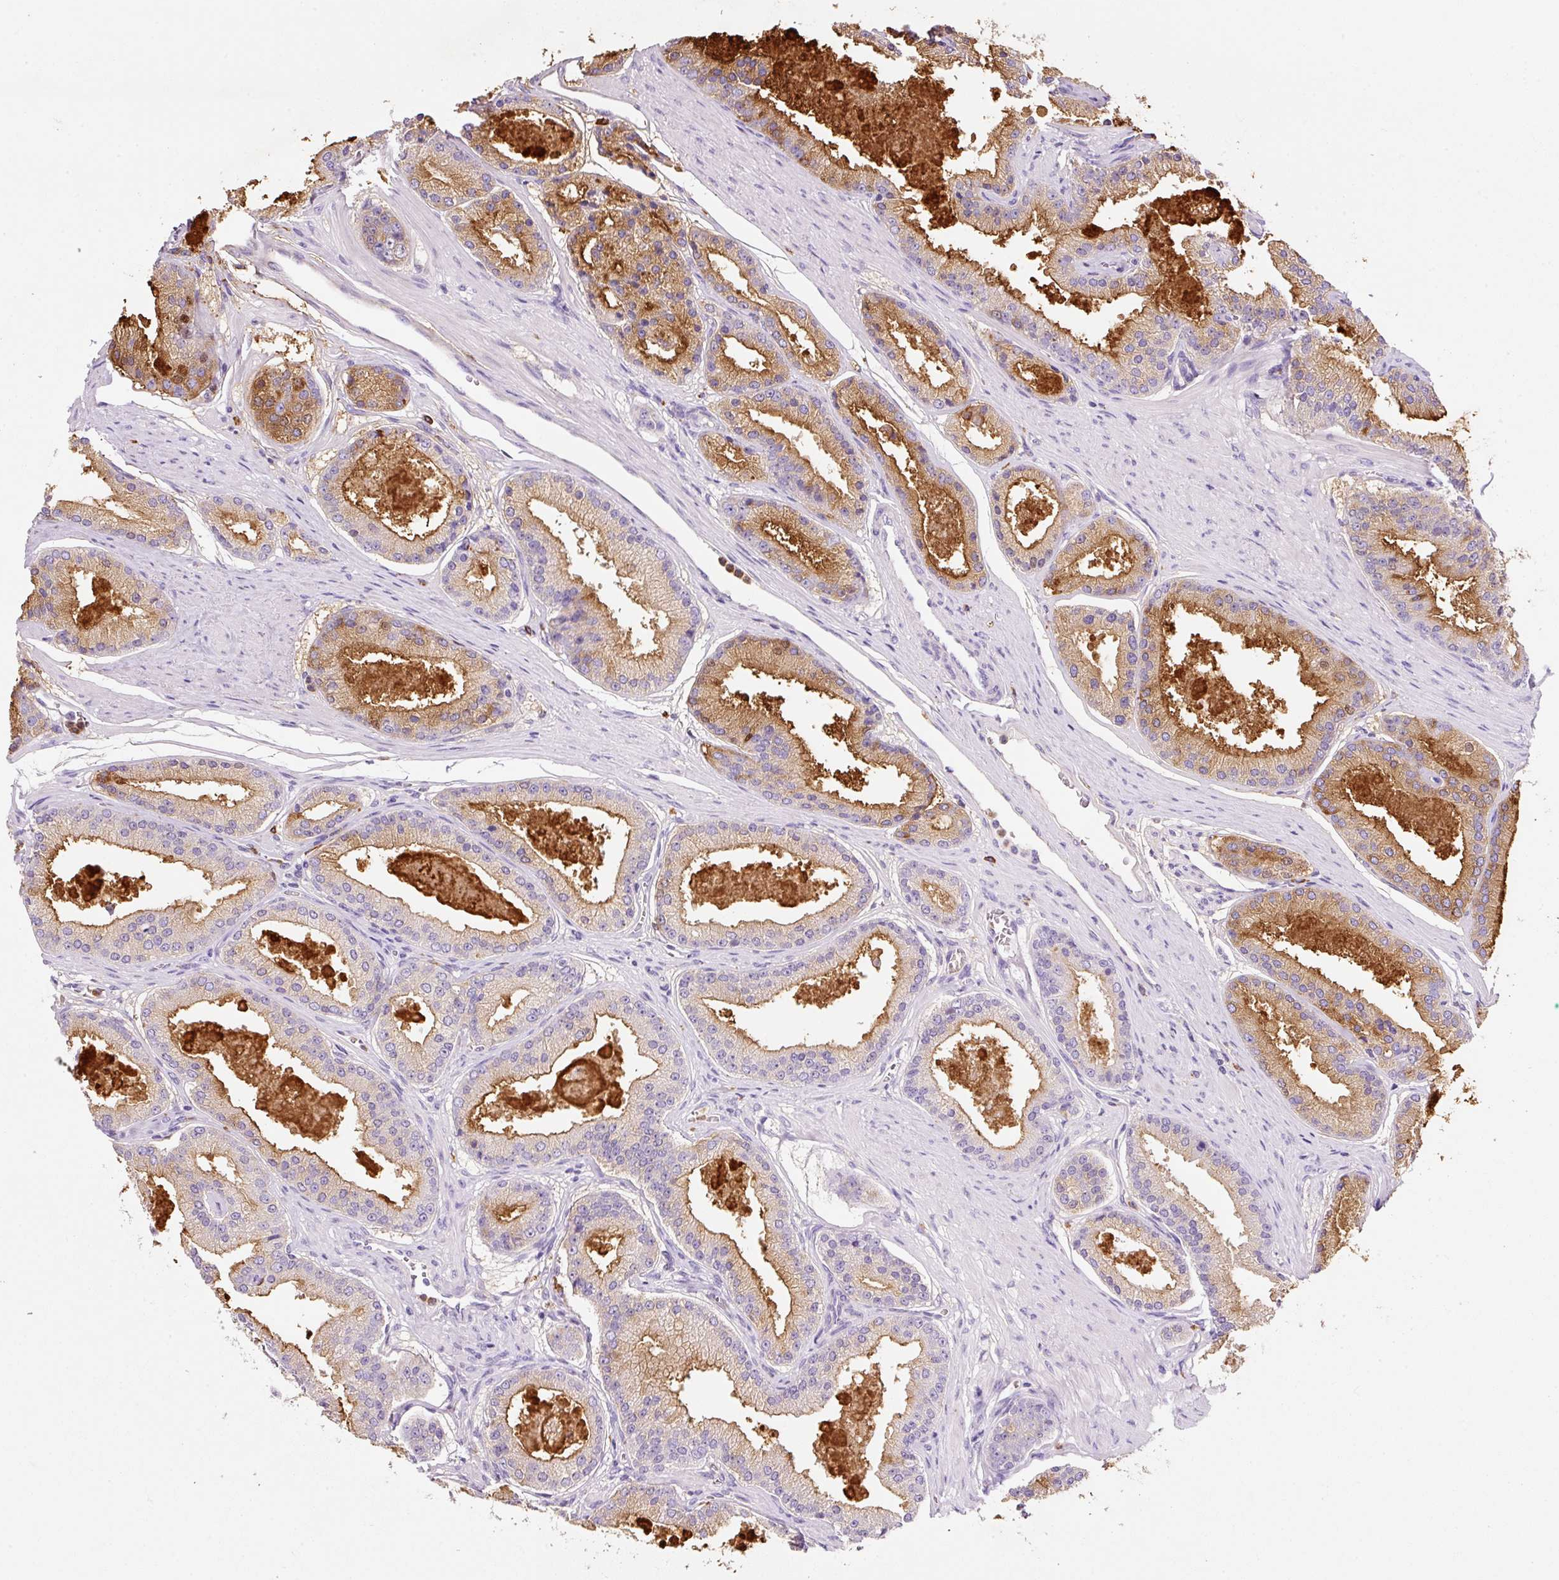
{"staining": {"intensity": "moderate", "quantity": "25%-75%", "location": "cytoplasmic/membranous"}, "tissue": "prostate cancer", "cell_type": "Tumor cells", "image_type": "cancer", "snomed": [{"axis": "morphology", "description": "Adenocarcinoma, Low grade"}, {"axis": "topography", "description": "Prostate"}], "caption": "Protein analysis of prostate cancer tissue demonstrates moderate cytoplasmic/membranous expression in about 25%-75% of tumor cells. (DAB IHC, brown staining for protein, blue staining for nuclei).", "gene": "TMC8", "patient": {"sex": "male", "age": 59}}